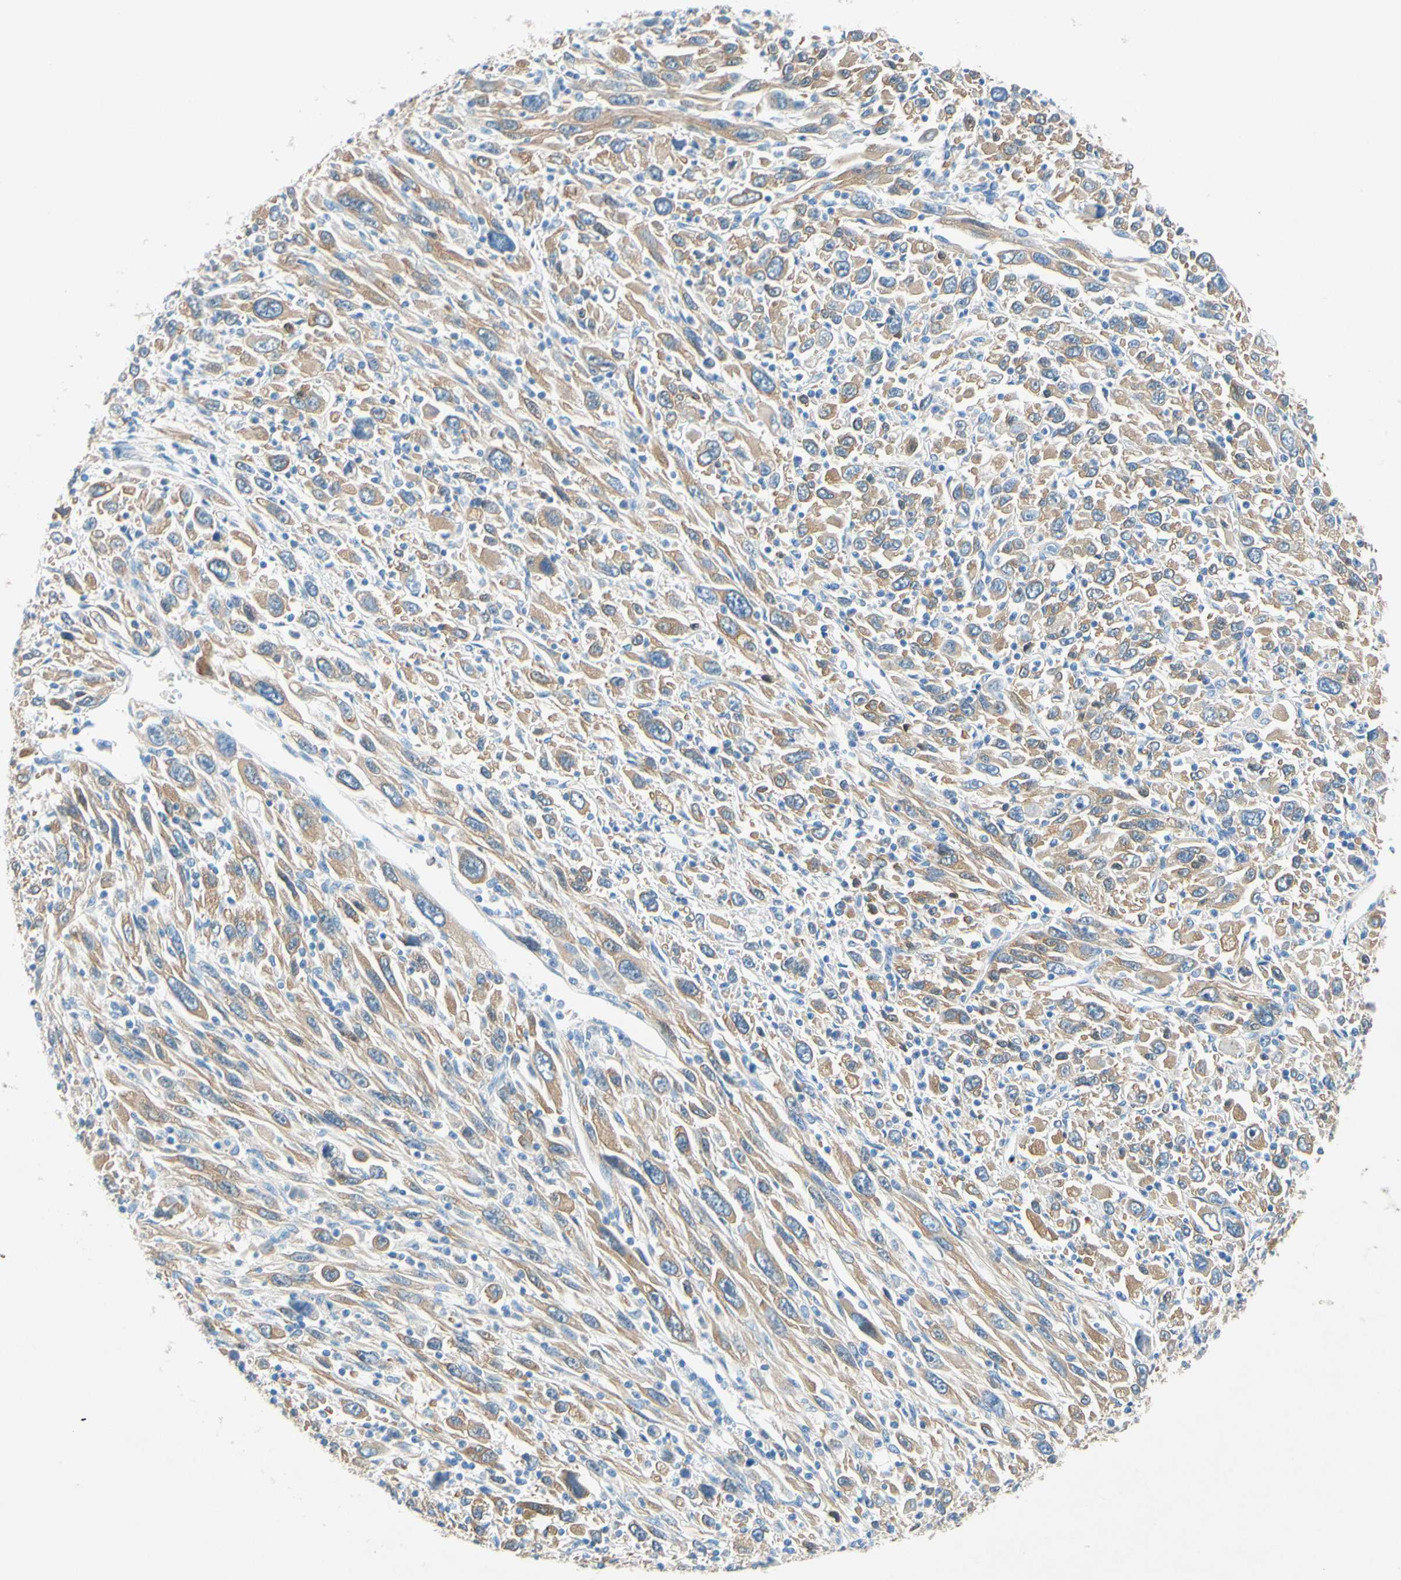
{"staining": {"intensity": "weak", "quantity": ">75%", "location": "cytoplasmic/membranous"}, "tissue": "melanoma", "cell_type": "Tumor cells", "image_type": "cancer", "snomed": [{"axis": "morphology", "description": "Malignant melanoma, Metastatic site"}, {"axis": "topography", "description": "Skin"}], "caption": "Melanoma stained for a protein demonstrates weak cytoplasmic/membranous positivity in tumor cells.", "gene": "SLC46A1", "patient": {"sex": "female", "age": 56}}